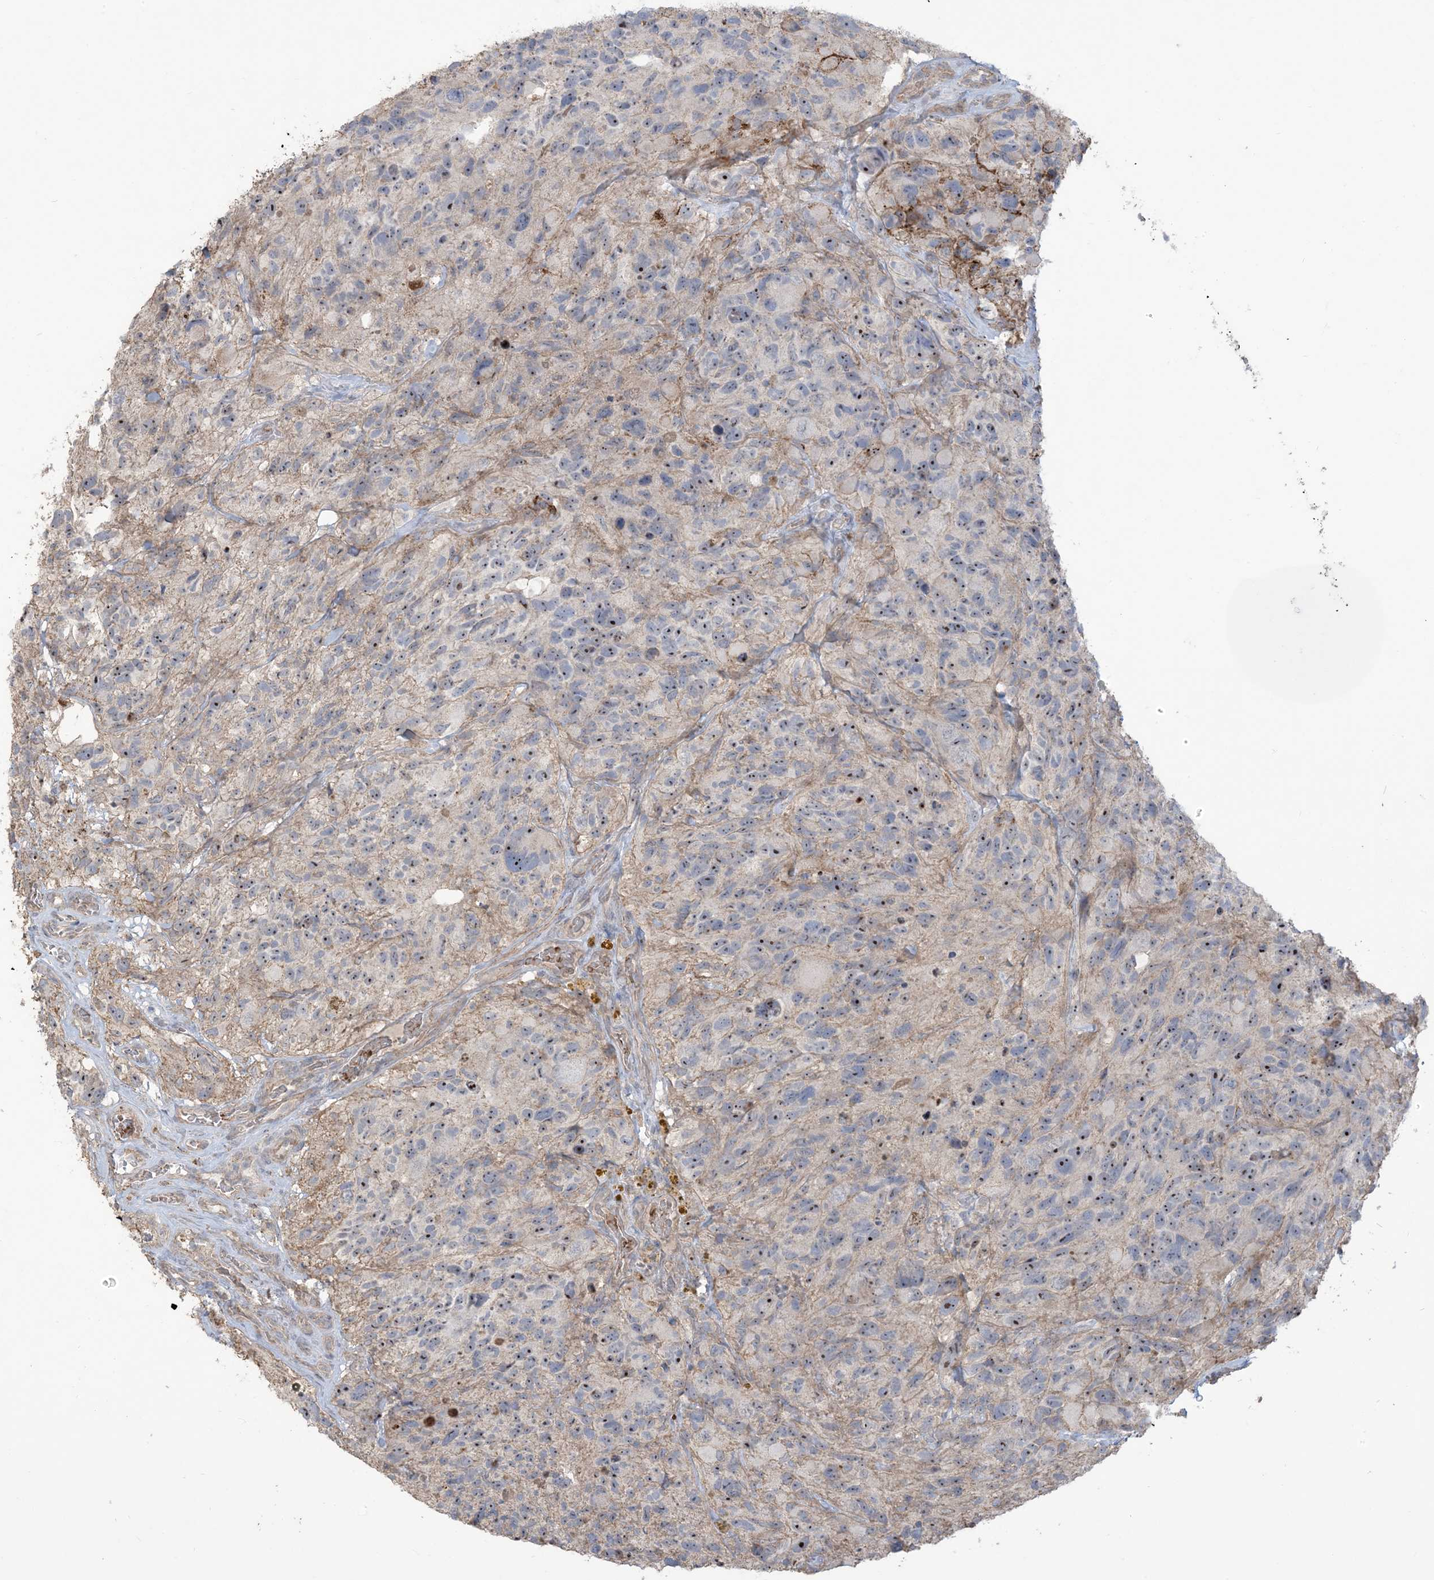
{"staining": {"intensity": "moderate", "quantity": "25%-75%", "location": "nuclear"}, "tissue": "glioma", "cell_type": "Tumor cells", "image_type": "cancer", "snomed": [{"axis": "morphology", "description": "Glioma, malignant, High grade"}, {"axis": "topography", "description": "Brain"}], "caption": "Immunohistochemistry histopathology image of high-grade glioma (malignant) stained for a protein (brown), which exhibits medium levels of moderate nuclear staining in approximately 25%-75% of tumor cells.", "gene": "KLHL18", "patient": {"sex": "male", "age": 69}}